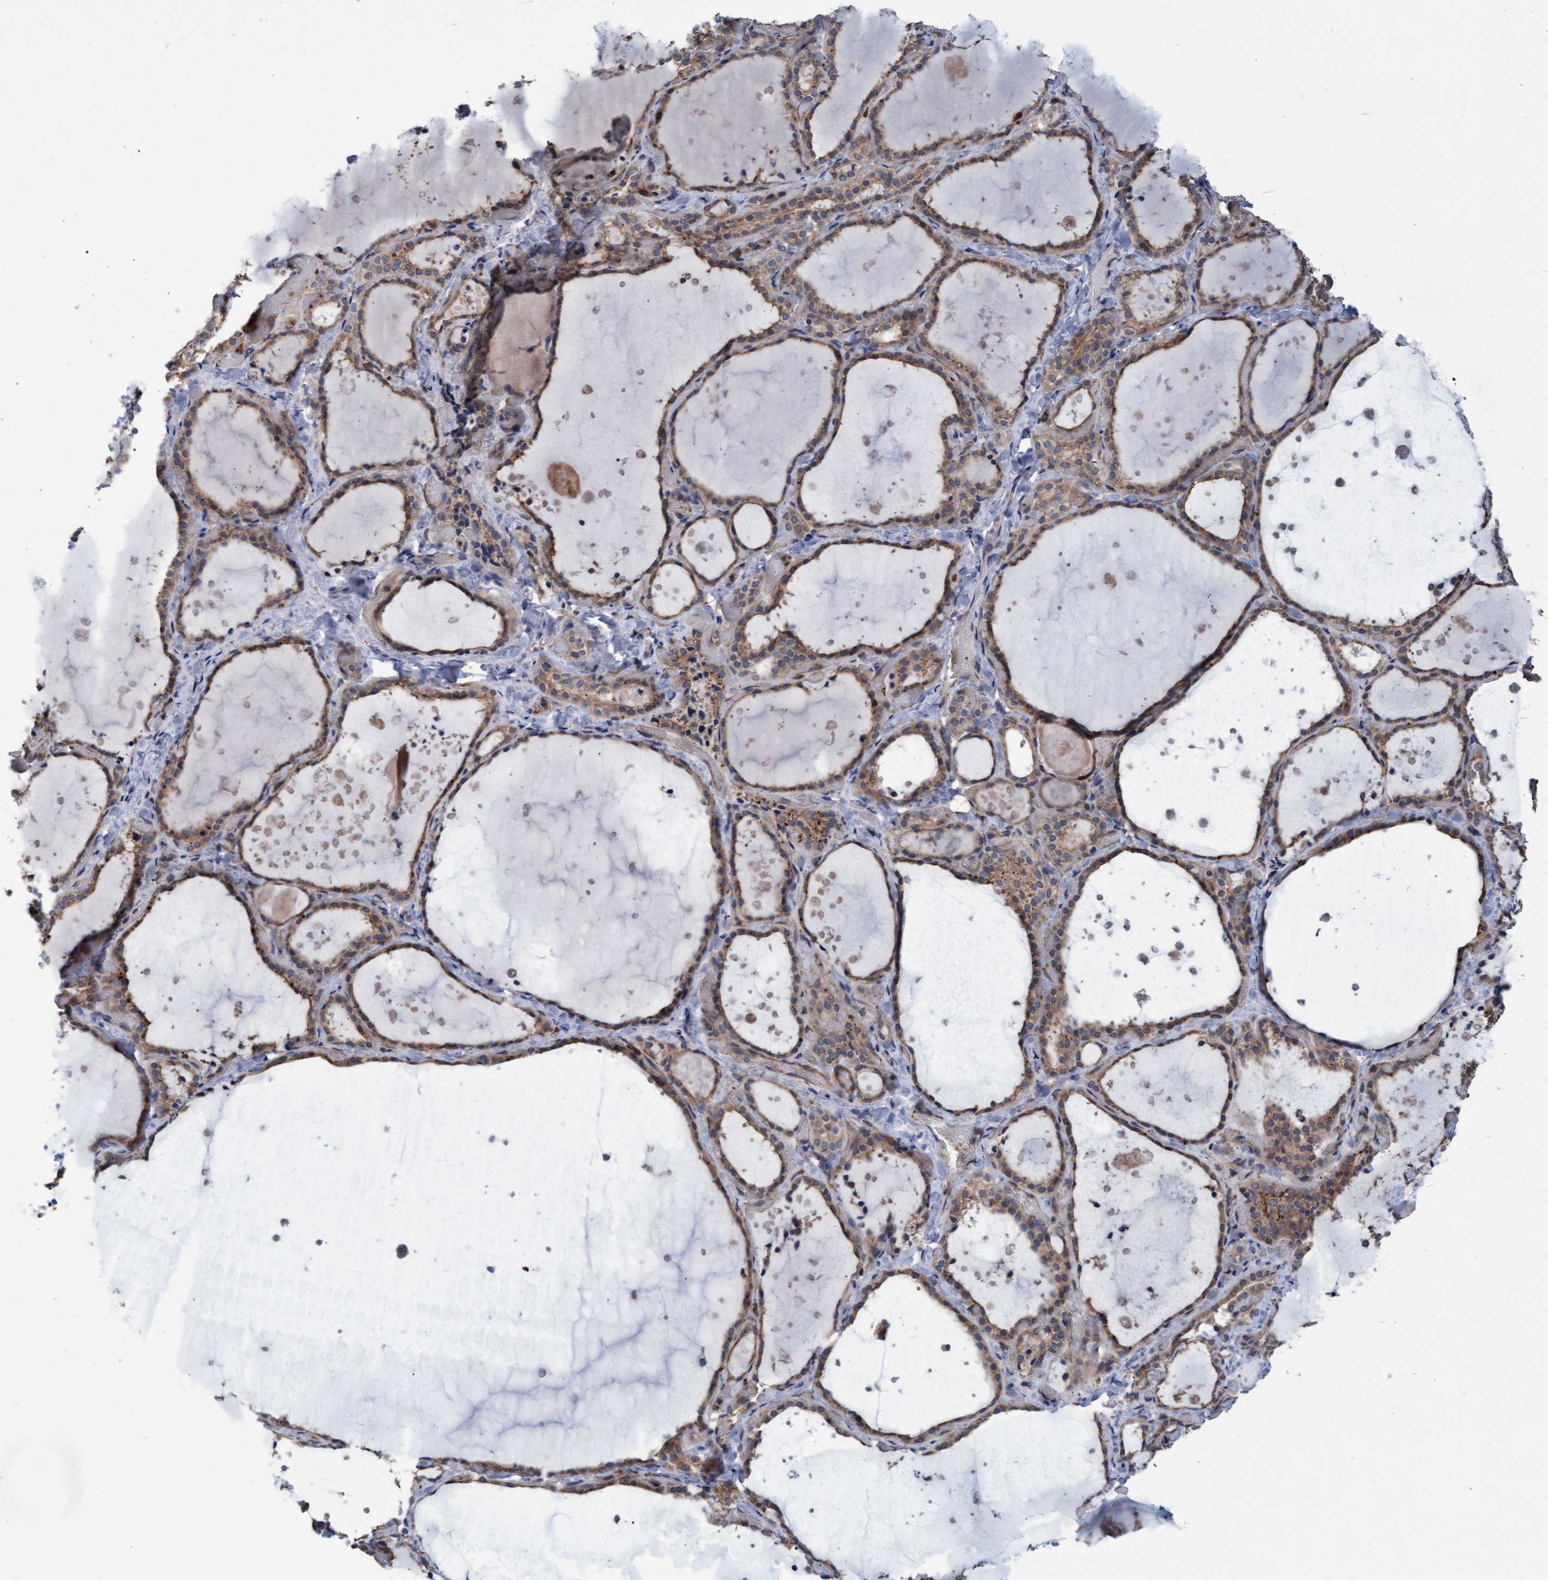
{"staining": {"intensity": "weak", "quantity": ">75%", "location": "cytoplasmic/membranous"}, "tissue": "thyroid gland", "cell_type": "Glandular cells", "image_type": "normal", "snomed": [{"axis": "morphology", "description": "Normal tissue, NOS"}, {"axis": "topography", "description": "Thyroid gland"}], "caption": "This is a micrograph of IHC staining of benign thyroid gland, which shows weak staining in the cytoplasmic/membranous of glandular cells.", "gene": "NAA15", "patient": {"sex": "female", "age": 44}}